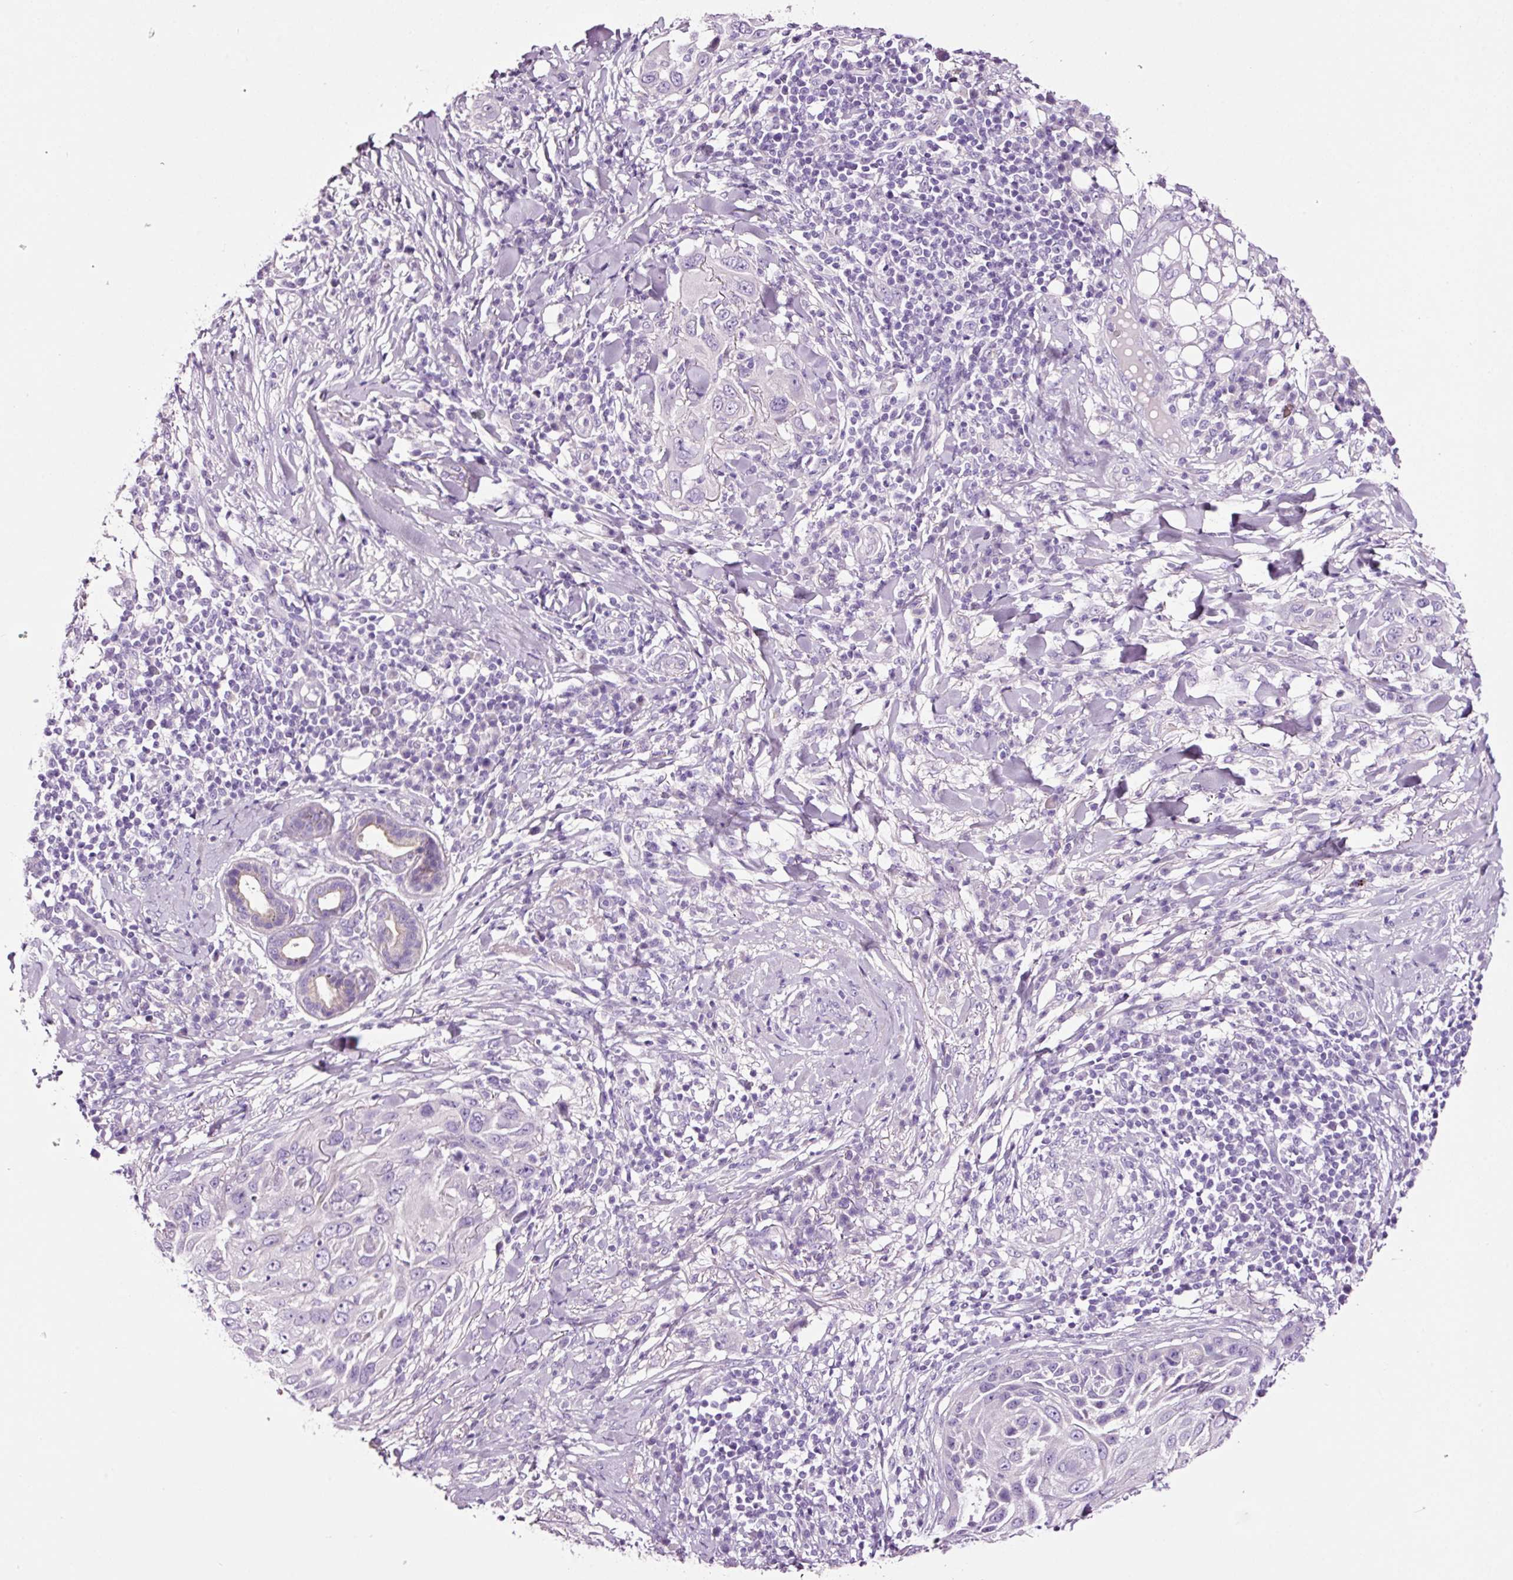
{"staining": {"intensity": "negative", "quantity": "none", "location": "none"}, "tissue": "skin cancer", "cell_type": "Tumor cells", "image_type": "cancer", "snomed": [{"axis": "morphology", "description": "Squamous cell carcinoma, NOS"}, {"axis": "topography", "description": "Skin"}], "caption": "The image exhibits no staining of tumor cells in skin squamous cell carcinoma.", "gene": "PAM", "patient": {"sex": "female", "age": 44}}